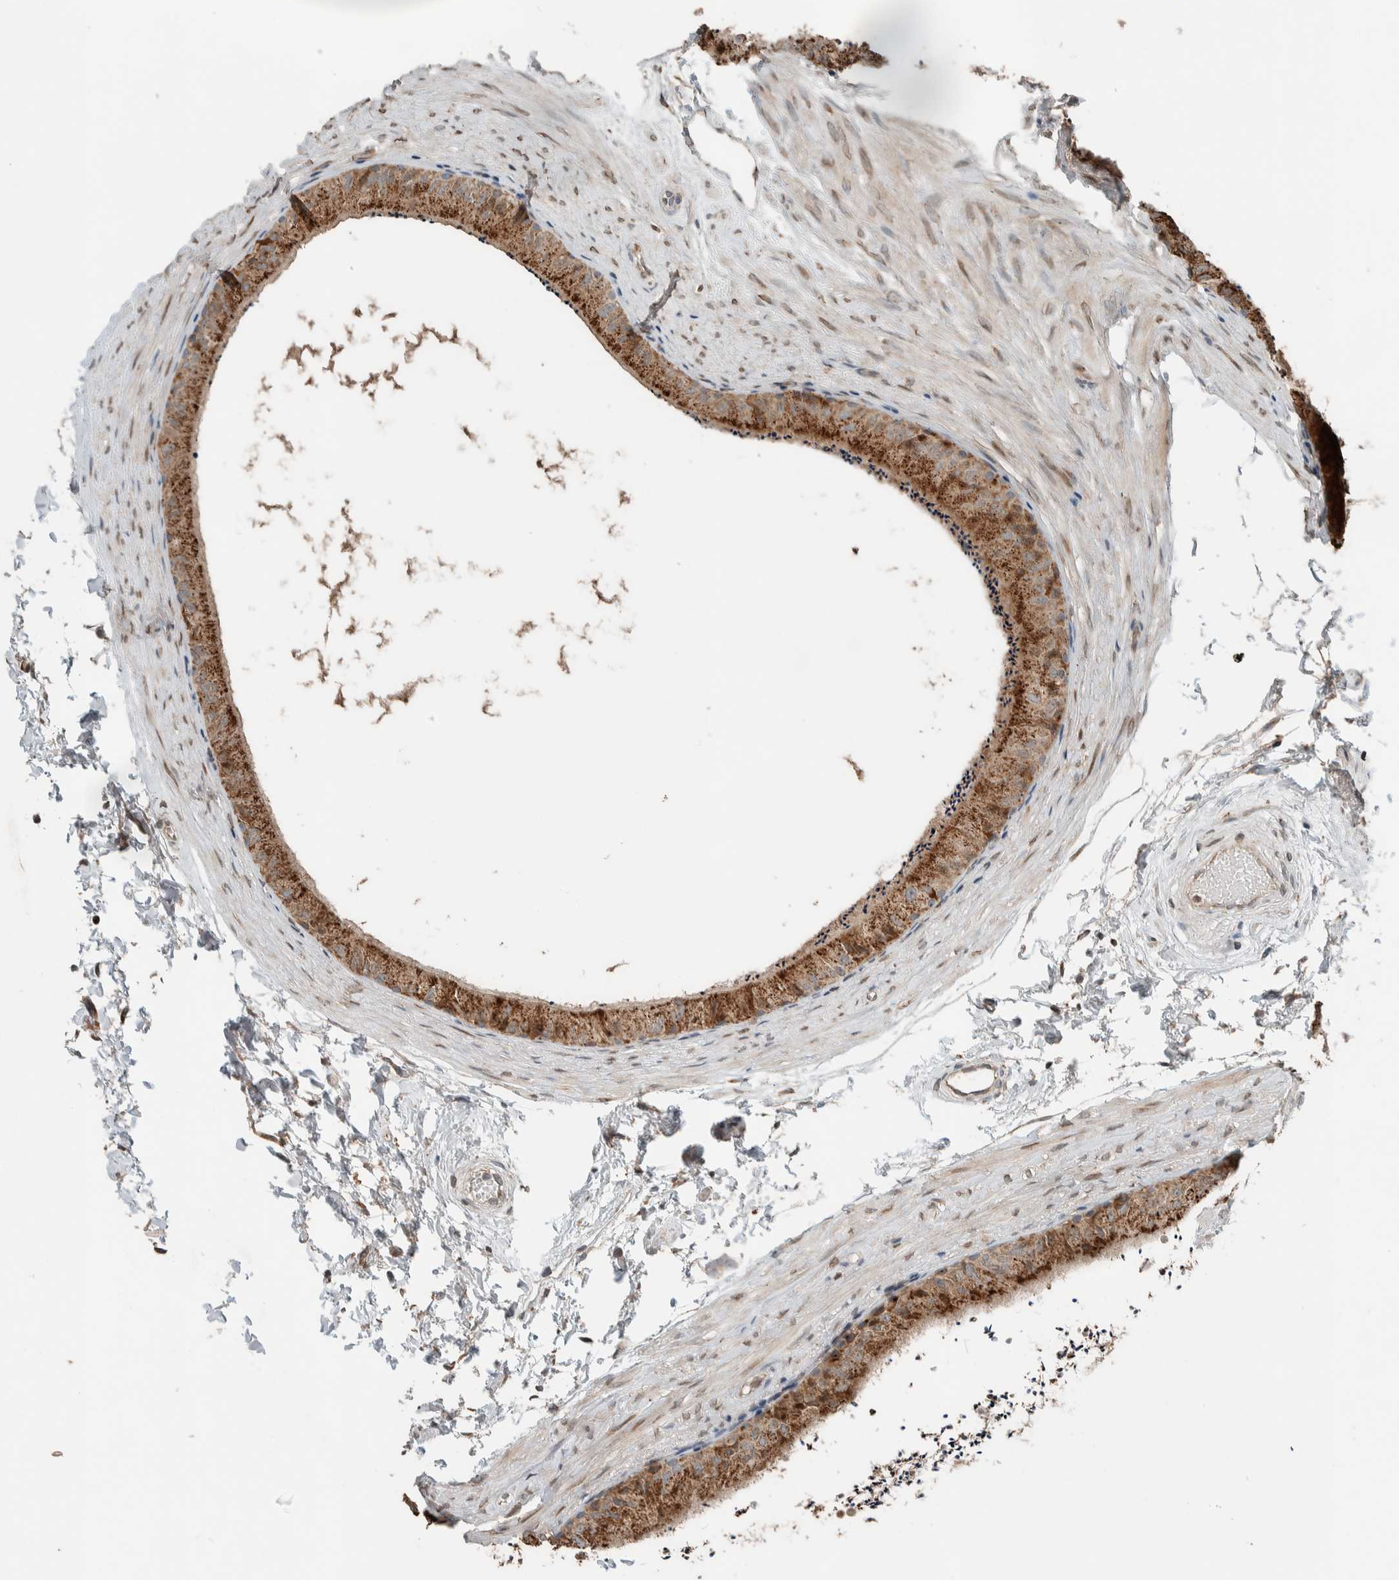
{"staining": {"intensity": "moderate", "quantity": ">75%", "location": "cytoplasmic/membranous"}, "tissue": "epididymis", "cell_type": "Glandular cells", "image_type": "normal", "snomed": [{"axis": "morphology", "description": "Normal tissue, NOS"}, {"axis": "topography", "description": "Epididymis"}], "caption": "Epididymis stained for a protein exhibits moderate cytoplasmic/membranous positivity in glandular cells. (IHC, brightfield microscopy, high magnification).", "gene": "NBR1", "patient": {"sex": "male", "age": 56}}